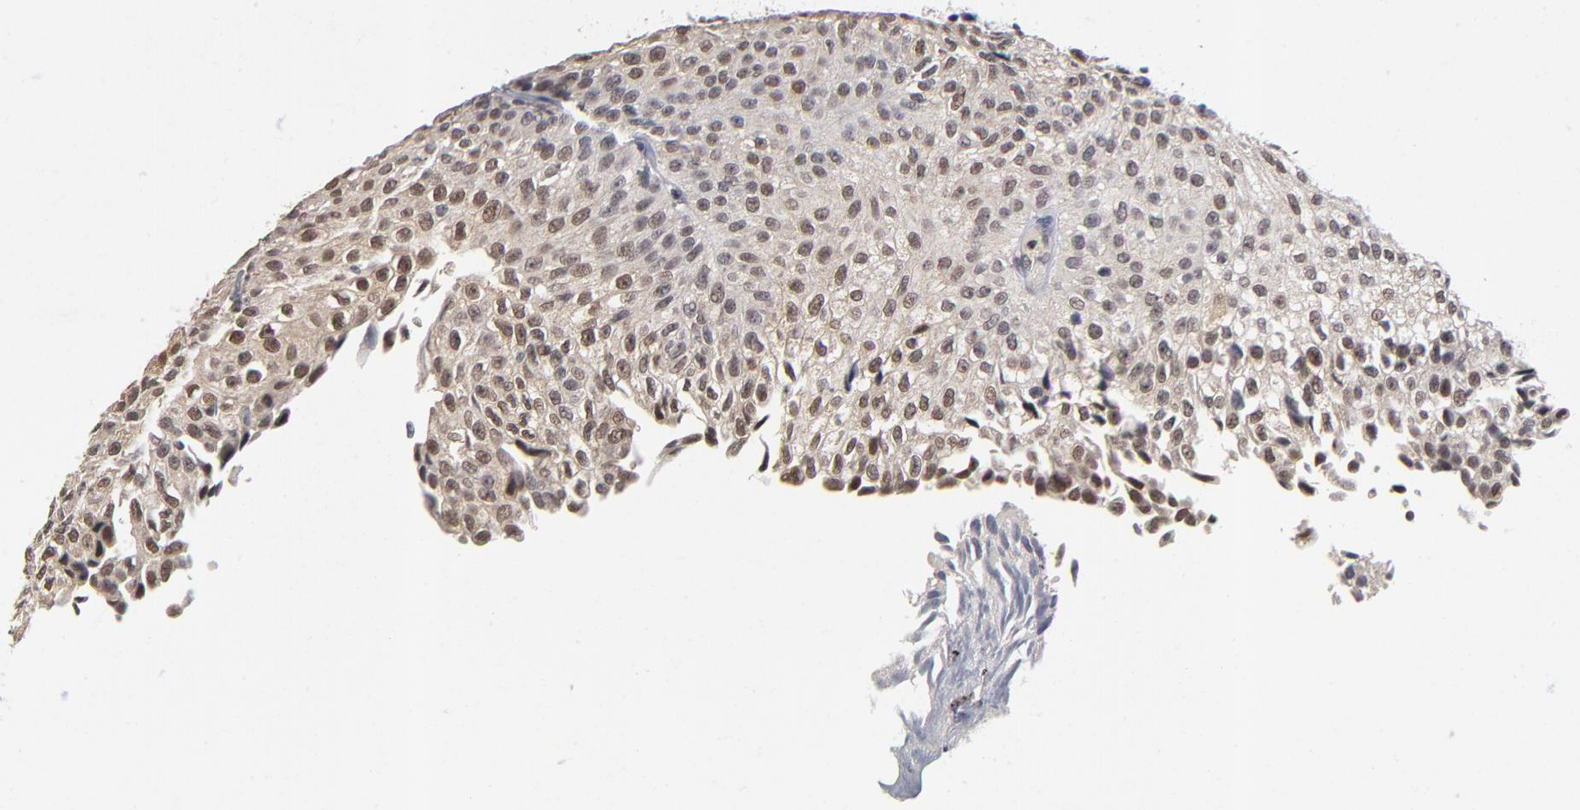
{"staining": {"intensity": "weak", "quantity": ">75%", "location": "nuclear"}, "tissue": "urothelial cancer", "cell_type": "Tumor cells", "image_type": "cancer", "snomed": [{"axis": "morphology", "description": "Urothelial carcinoma, Low grade"}, {"axis": "topography", "description": "Urinary bladder"}], "caption": "Urothelial cancer stained for a protein (brown) shows weak nuclear positive staining in about >75% of tumor cells.", "gene": "WSB1", "patient": {"sex": "male", "age": 76}}